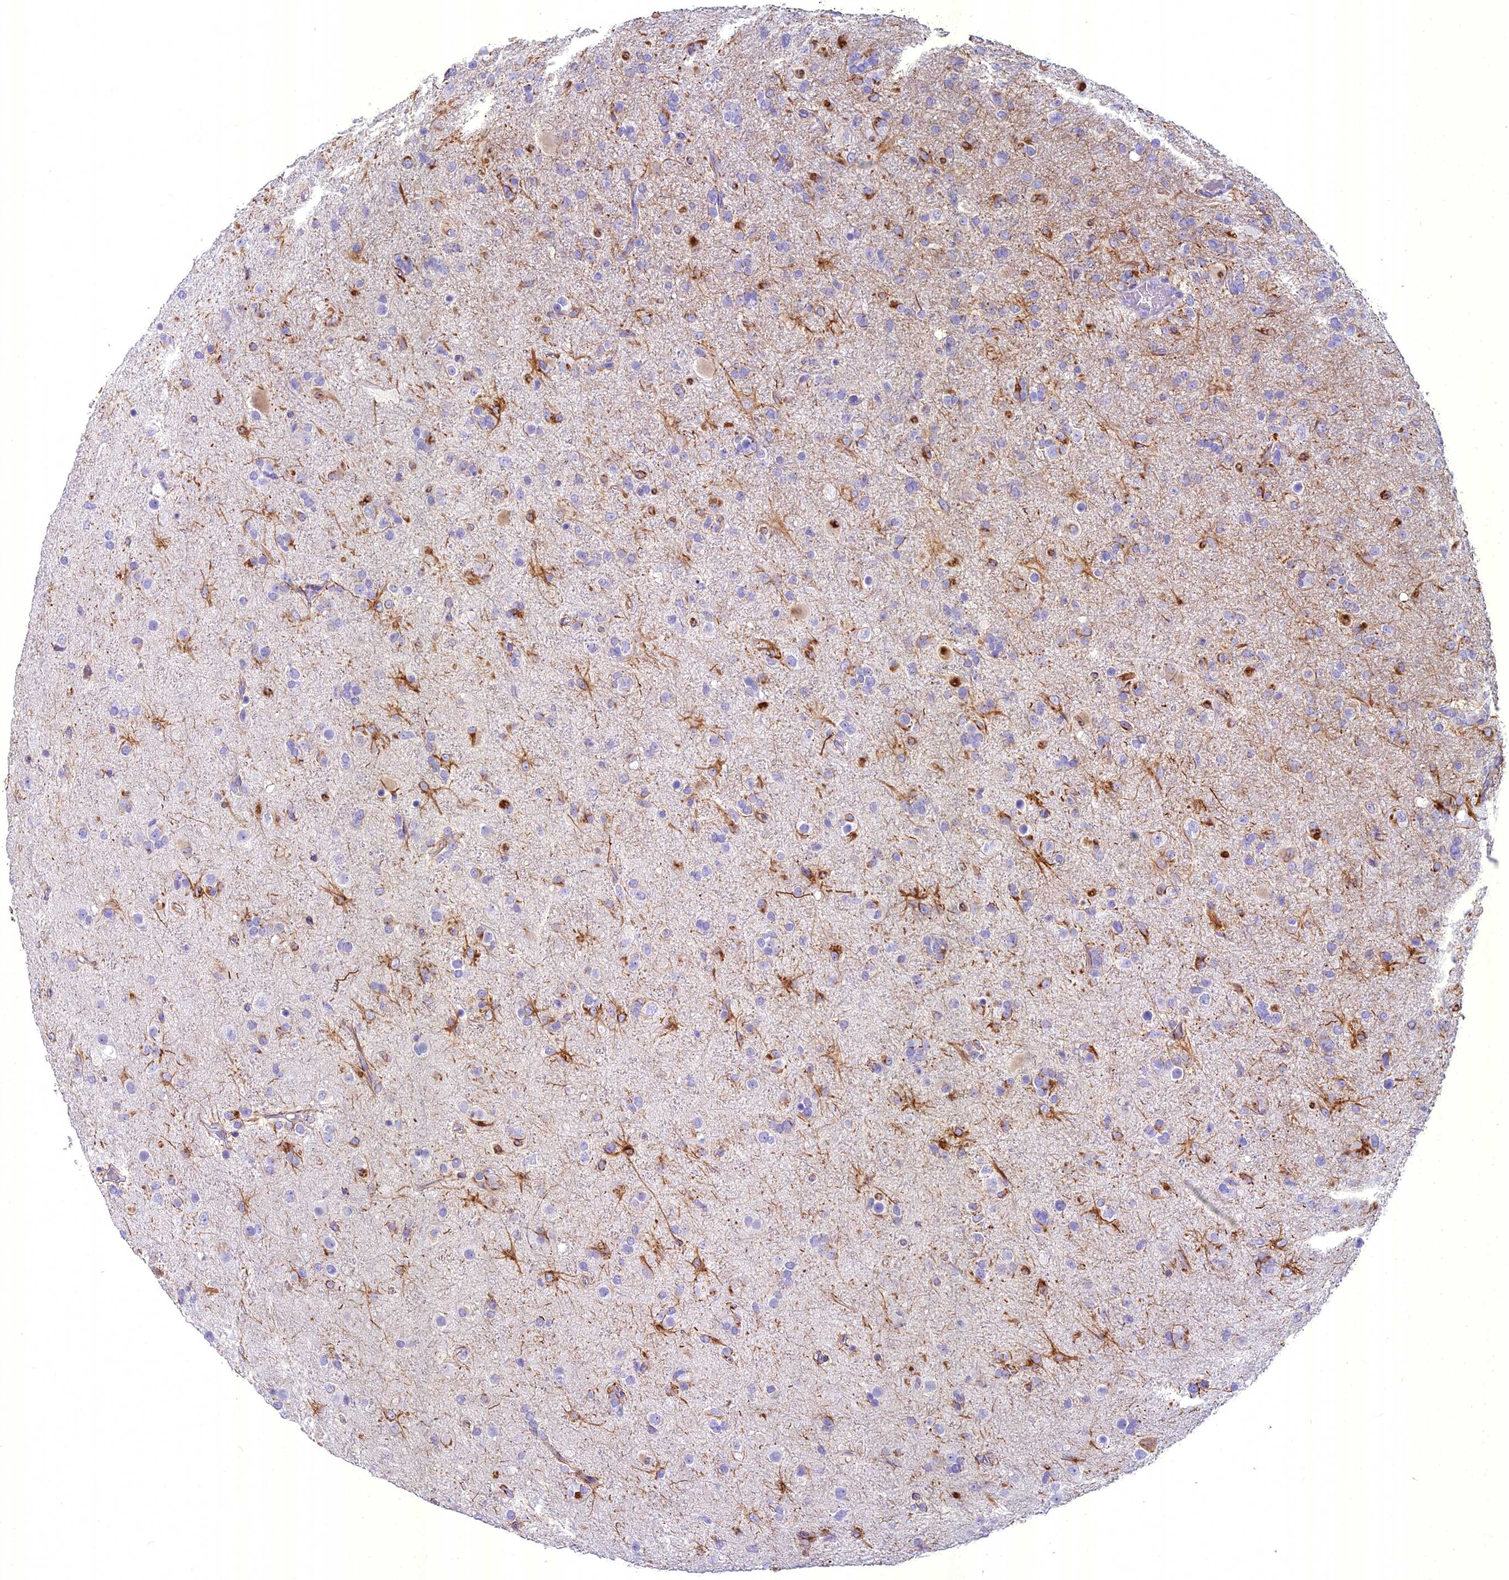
{"staining": {"intensity": "negative", "quantity": "none", "location": "none"}, "tissue": "glioma", "cell_type": "Tumor cells", "image_type": "cancer", "snomed": [{"axis": "morphology", "description": "Glioma, malignant, Low grade"}, {"axis": "topography", "description": "Brain"}], "caption": "An IHC image of malignant glioma (low-grade) is shown. There is no staining in tumor cells of malignant glioma (low-grade). (IHC, brightfield microscopy, high magnification).", "gene": "UNC80", "patient": {"sex": "male", "age": 65}}